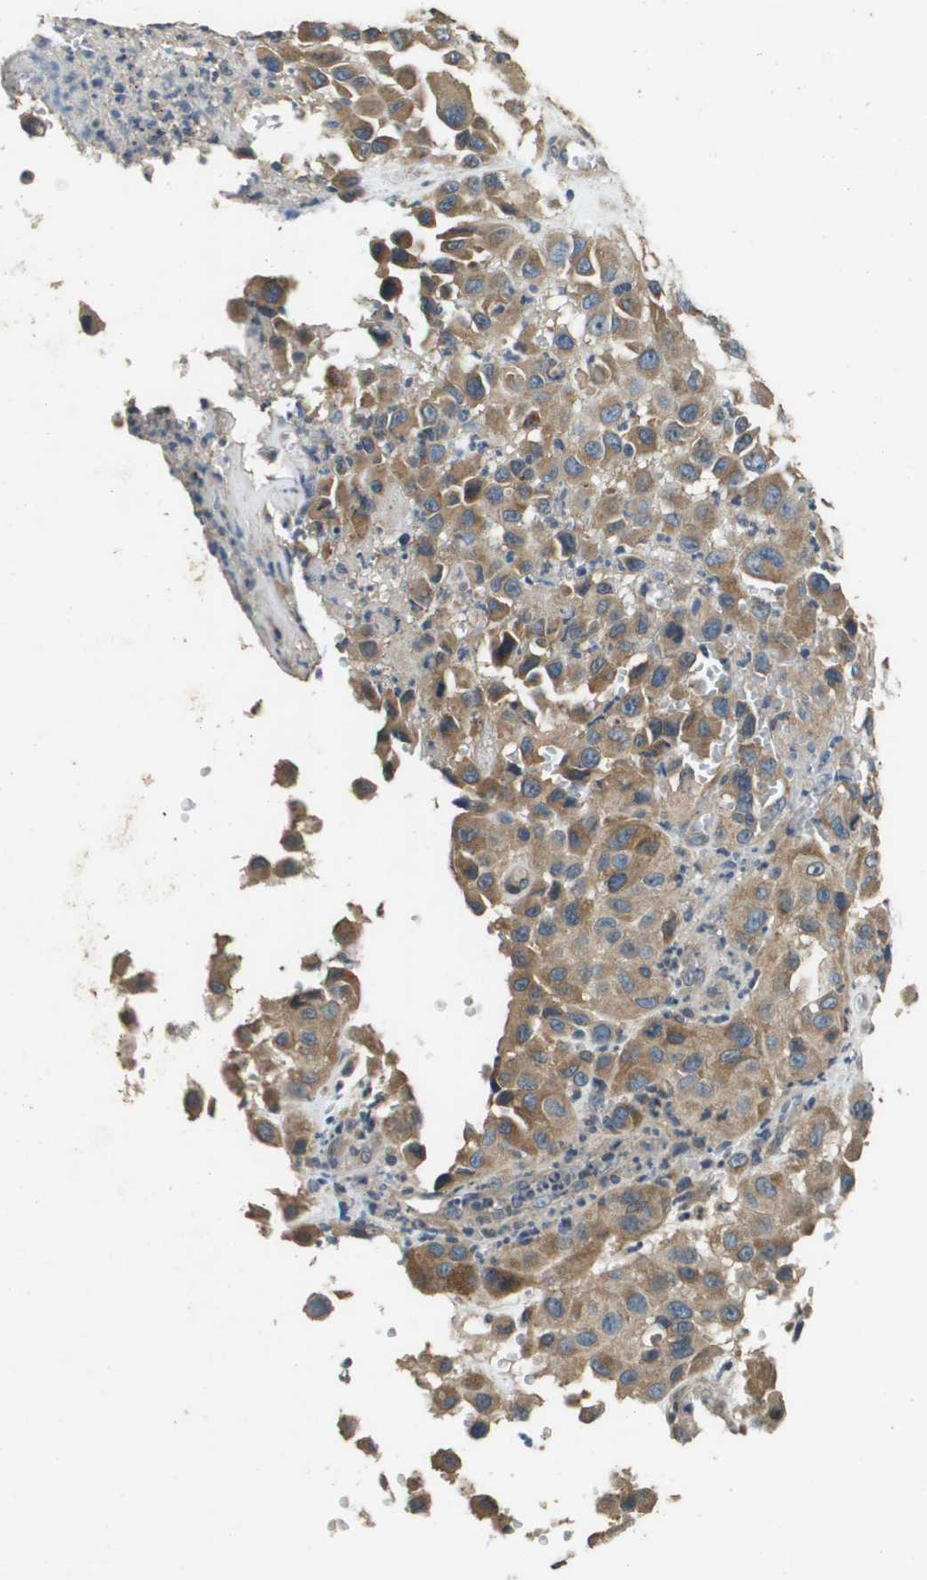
{"staining": {"intensity": "moderate", "quantity": ">75%", "location": "cytoplasmic/membranous"}, "tissue": "melanoma", "cell_type": "Tumor cells", "image_type": "cancer", "snomed": [{"axis": "morphology", "description": "Malignant melanoma, NOS"}, {"axis": "topography", "description": "Skin"}], "caption": "Immunohistochemistry photomicrograph of human malignant melanoma stained for a protein (brown), which demonstrates medium levels of moderate cytoplasmic/membranous staining in about >75% of tumor cells.", "gene": "RAB6B", "patient": {"sex": "female", "age": 21}}